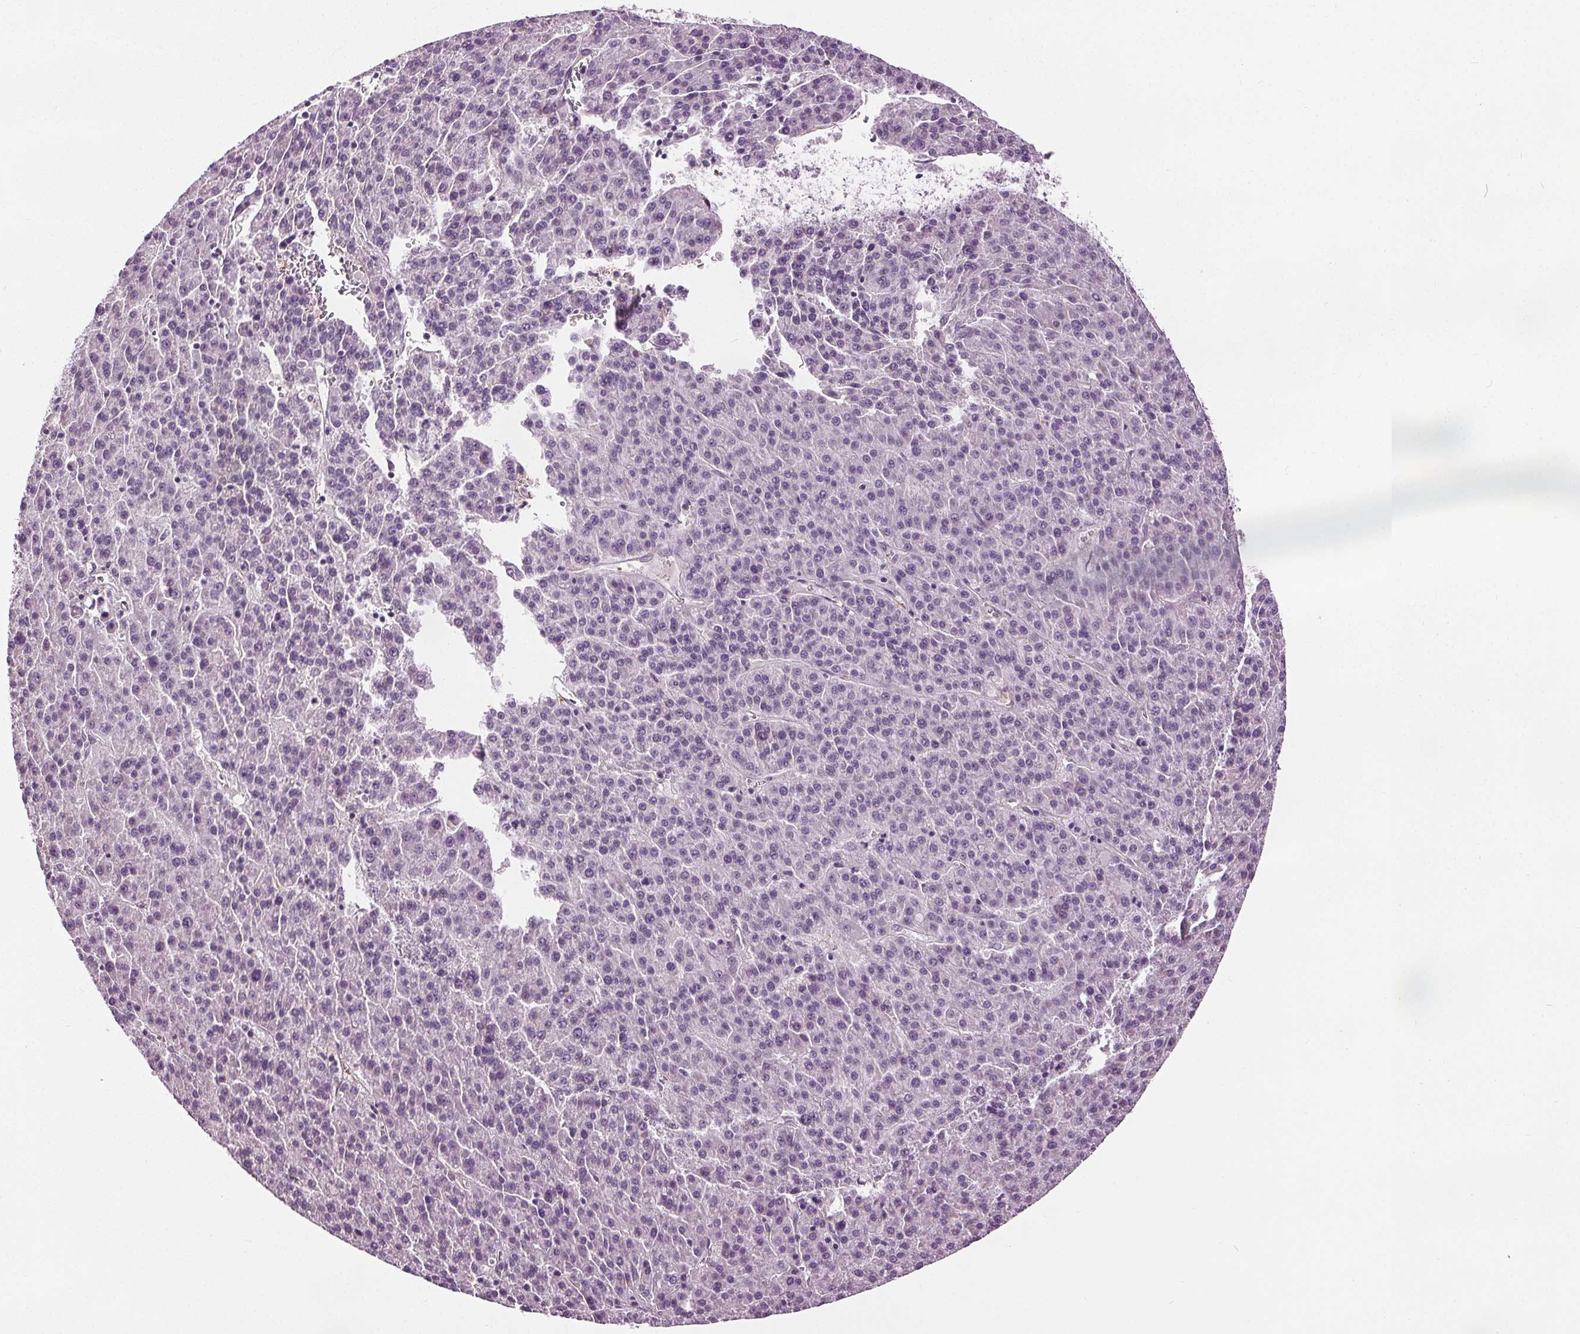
{"staining": {"intensity": "negative", "quantity": "none", "location": "none"}, "tissue": "liver cancer", "cell_type": "Tumor cells", "image_type": "cancer", "snomed": [{"axis": "morphology", "description": "Carcinoma, Hepatocellular, NOS"}, {"axis": "topography", "description": "Liver"}], "caption": "Human liver cancer (hepatocellular carcinoma) stained for a protein using immunohistochemistry (IHC) displays no expression in tumor cells.", "gene": "RASA1", "patient": {"sex": "female", "age": 58}}